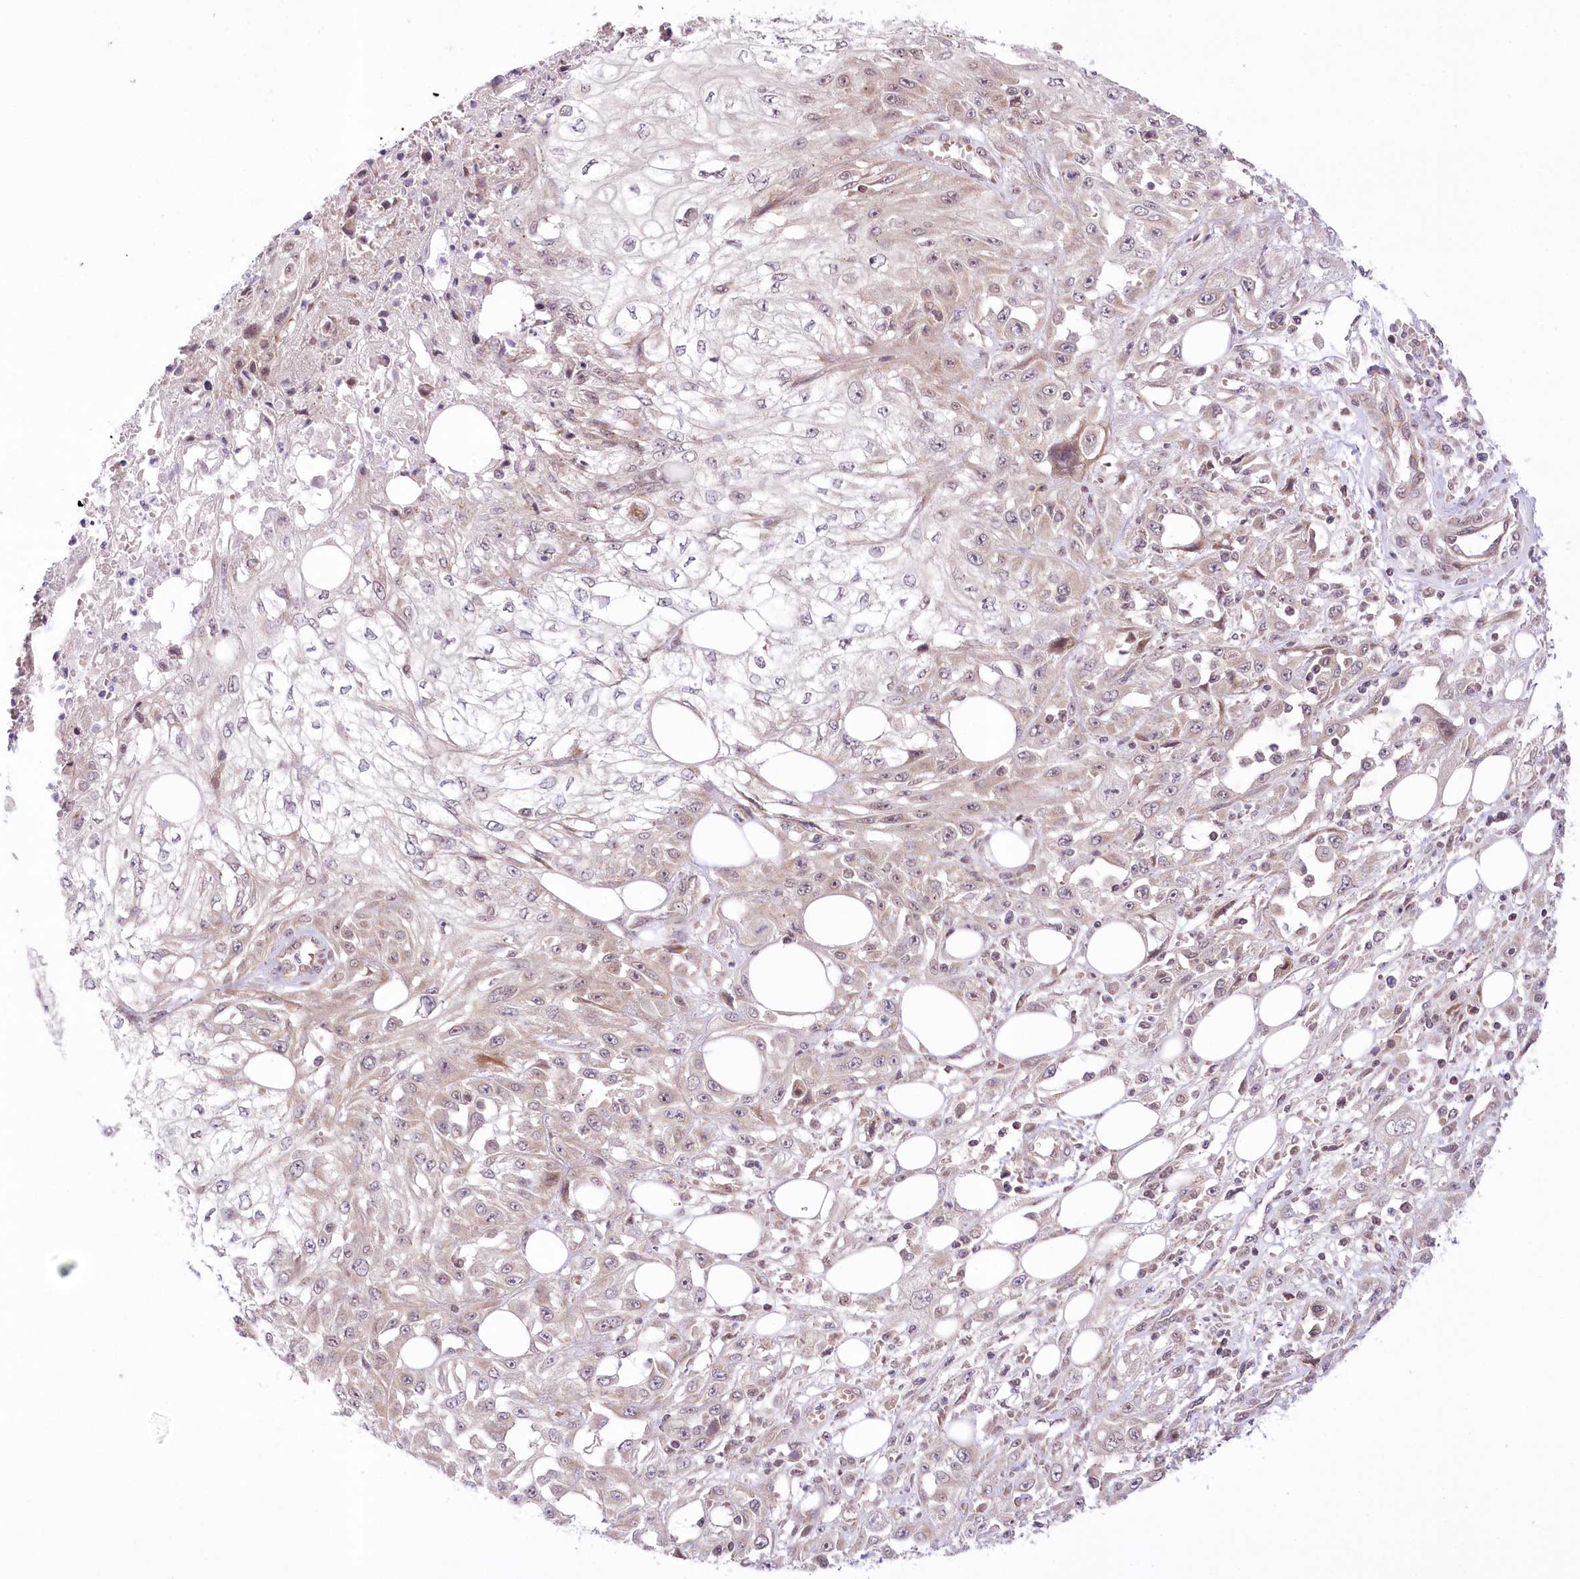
{"staining": {"intensity": "negative", "quantity": "none", "location": "none"}, "tissue": "skin cancer", "cell_type": "Tumor cells", "image_type": "cancer", "snomed": [{"axis": "morphology", "description": "Squamous cell carcinoma, NOS"}, {"axis": "morphology", "description": "Squamous cell carcinoma, metastatic, NOS"}, {"axis": "topography", "description": "Skin"}, {"axis": "topography", "description": "Lymph node"}], "caption": "Immunohistochemistry of human skin cancer (squamous cell carcinoma) demonstrates no staining in tumor cells.", "gene": "ZMAT2", "patient": {"sex": "male", "age": 75}}